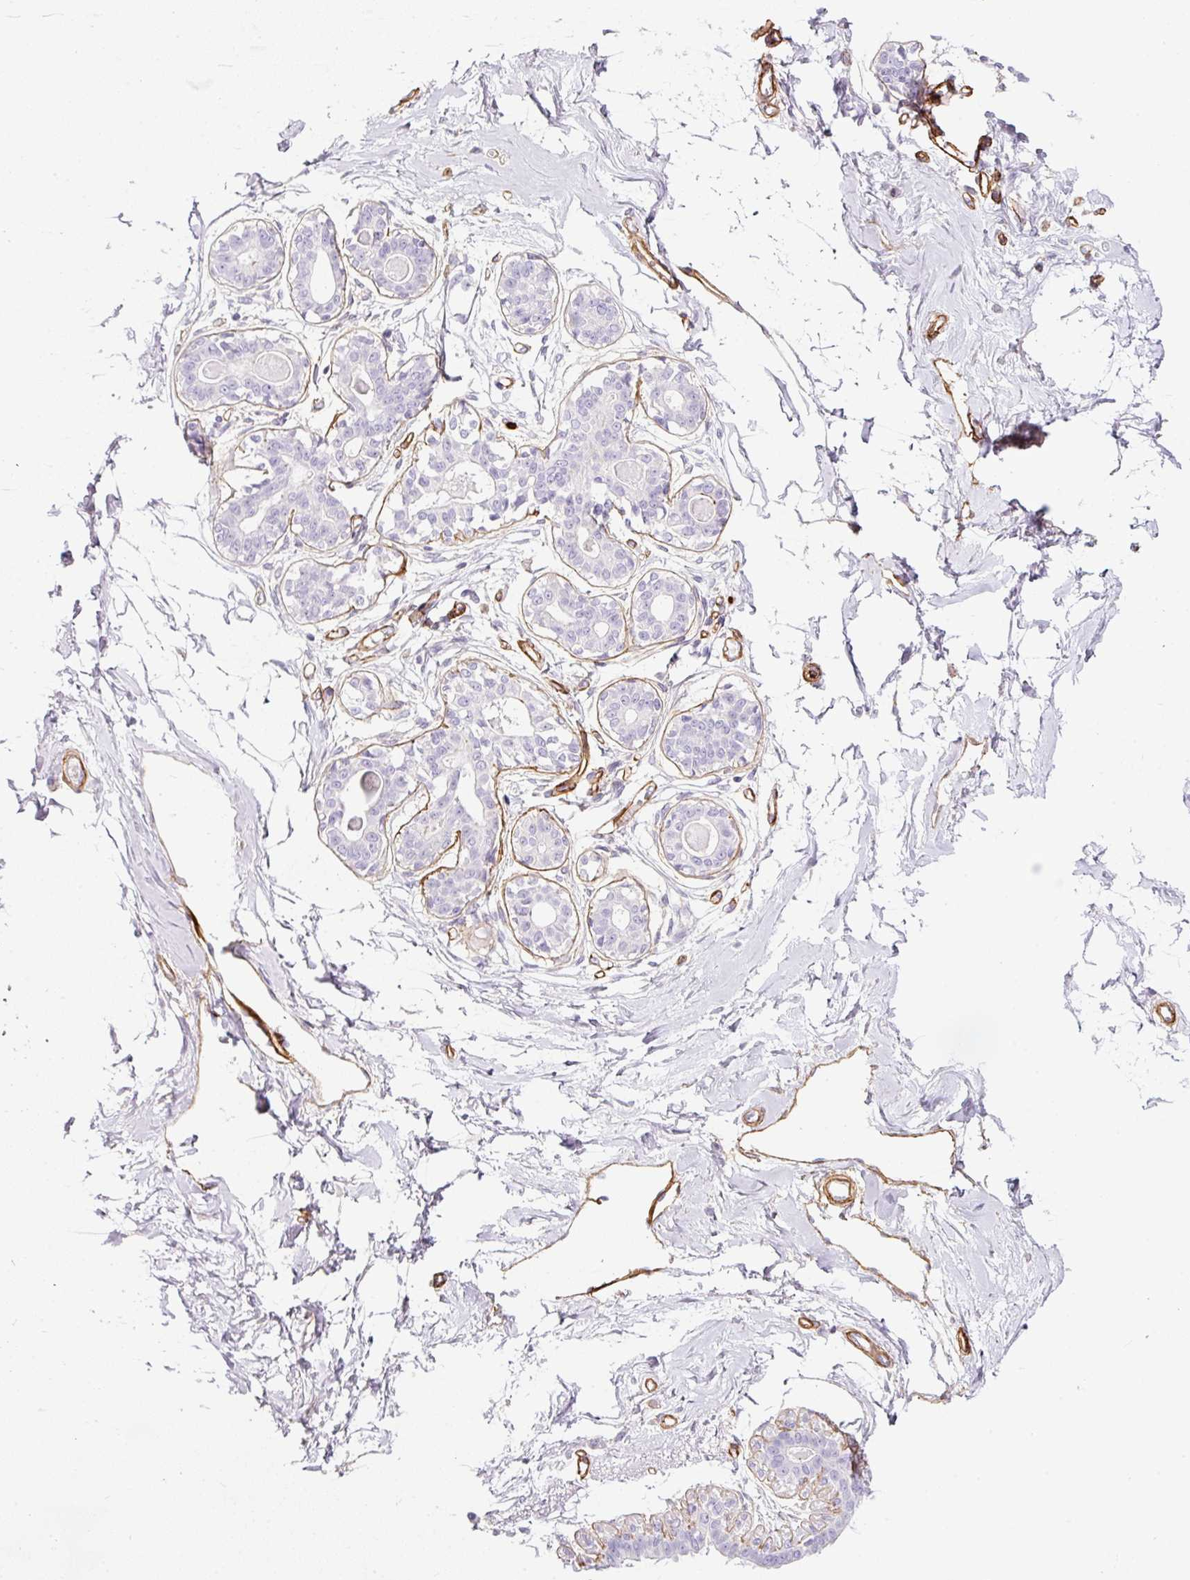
{"staining": {"intensity": "moderate", "quantity": ">75%", "location": "cytoplasmic/membranous"}, "tissue": "breast", "cell_type": "Adipocytes", "image_type": "normal", "snomed": [{"axis": "morphology", "description": "Normal tissue, NOS"}, {"axis": "topography", "description": "Breast"}], "caption": "The immunohistochemical stain highlights moderate cytoplasmic/membranous expression in adipocytes of unremarkable breast. (DAB IHC, brown staining for protein, blue staining for nuclei).", "gene": "LOXL4", "patient": {"sex": "female", "age": 45}}